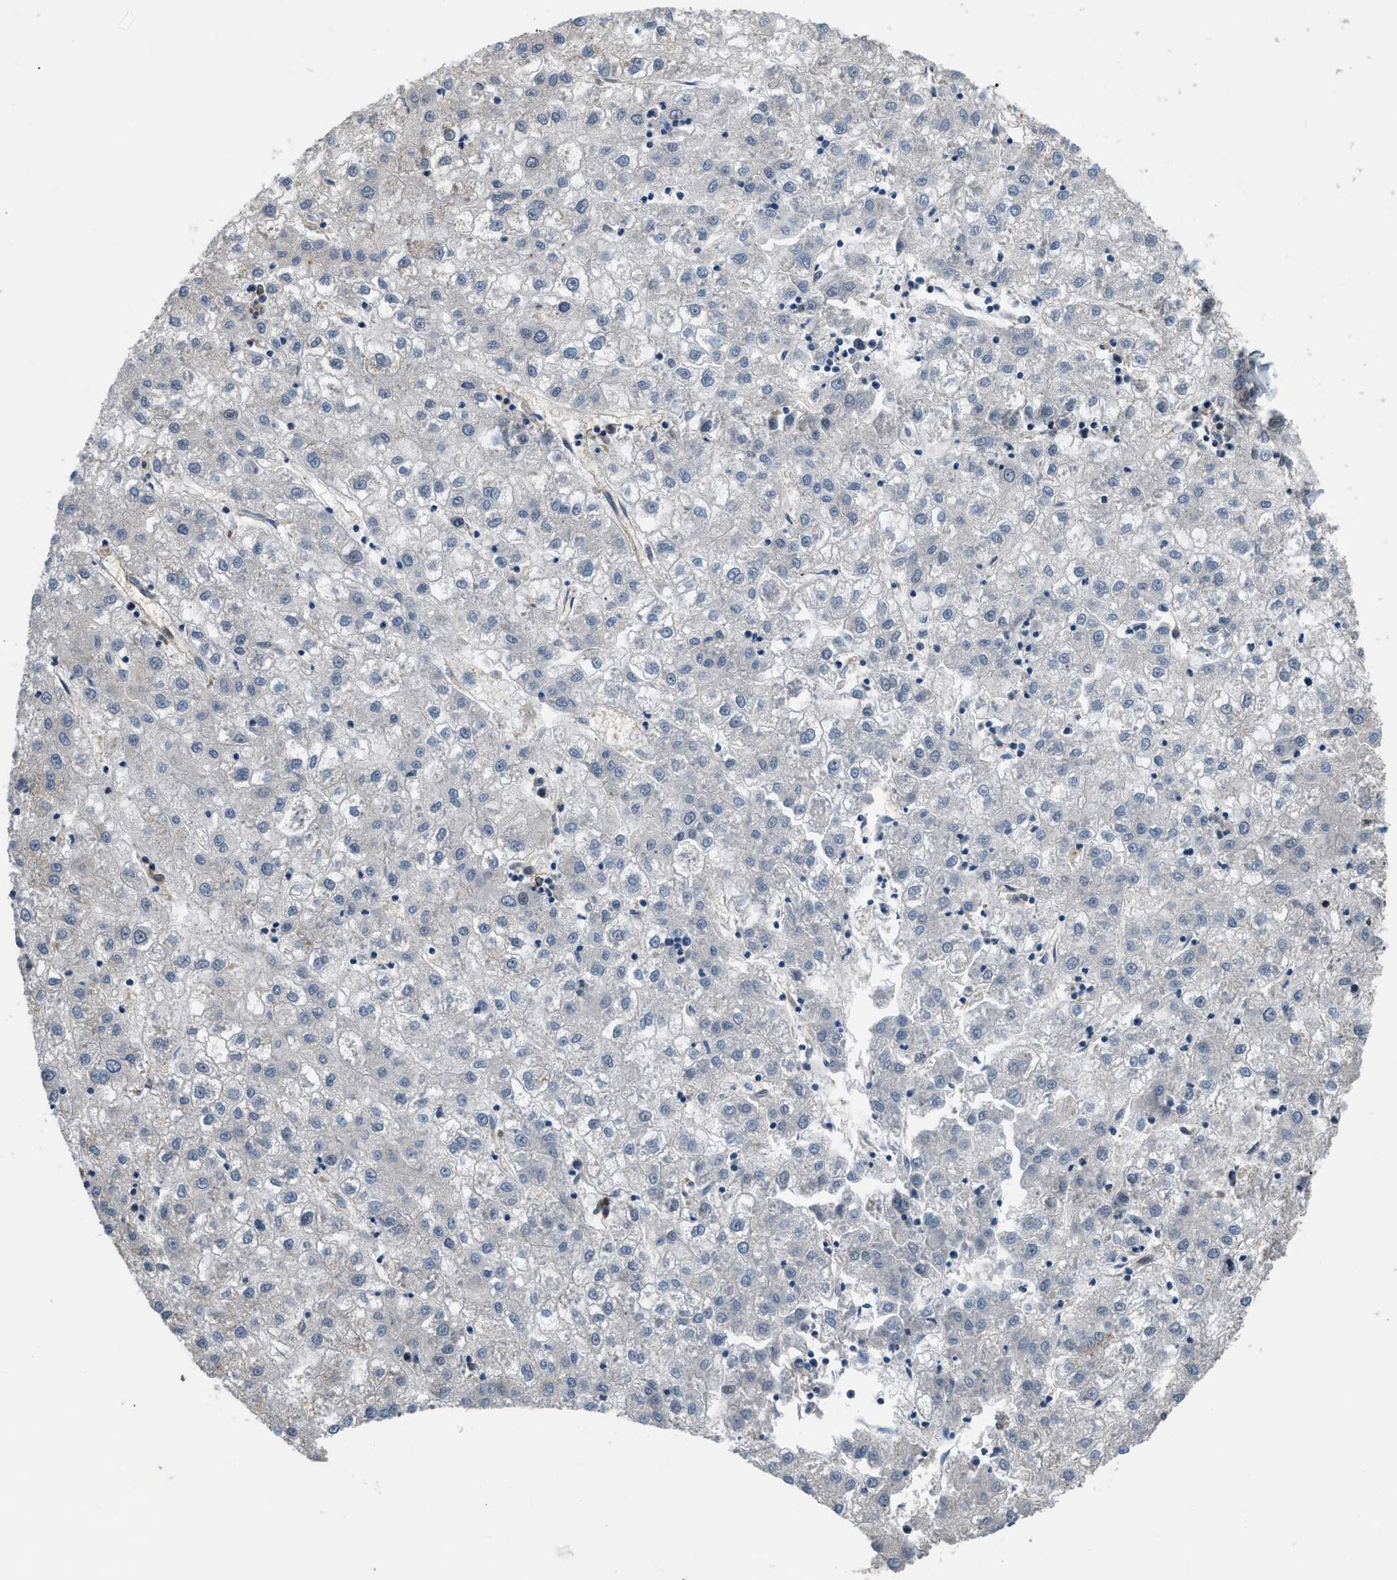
{"staining": {"intensity": "negative", "quantity": "none", "location": "none"}, "tissue": "liver cancer", "cell_type": "Tumor cells", "image_type": "cancer", "snomed": [{"axis": "morphology", "description": "Carcinoma, Hepatocellular, NOS"}, {"axis": "topography", "description": "Liver"}], "caption": "An image of liver cancer (hepatocellular carcinoma) stained for a protein reveals no brown staining in tumor cells. The staining was performed using DAB (3,3'-diaminobenzidine) to visualize the protein expression in brown, while the nuclei were stained in blue with hematoxylin (Magnification: 20x).", "gene": "LTA4H", "patient": {"sex": "male", "age": 72}}